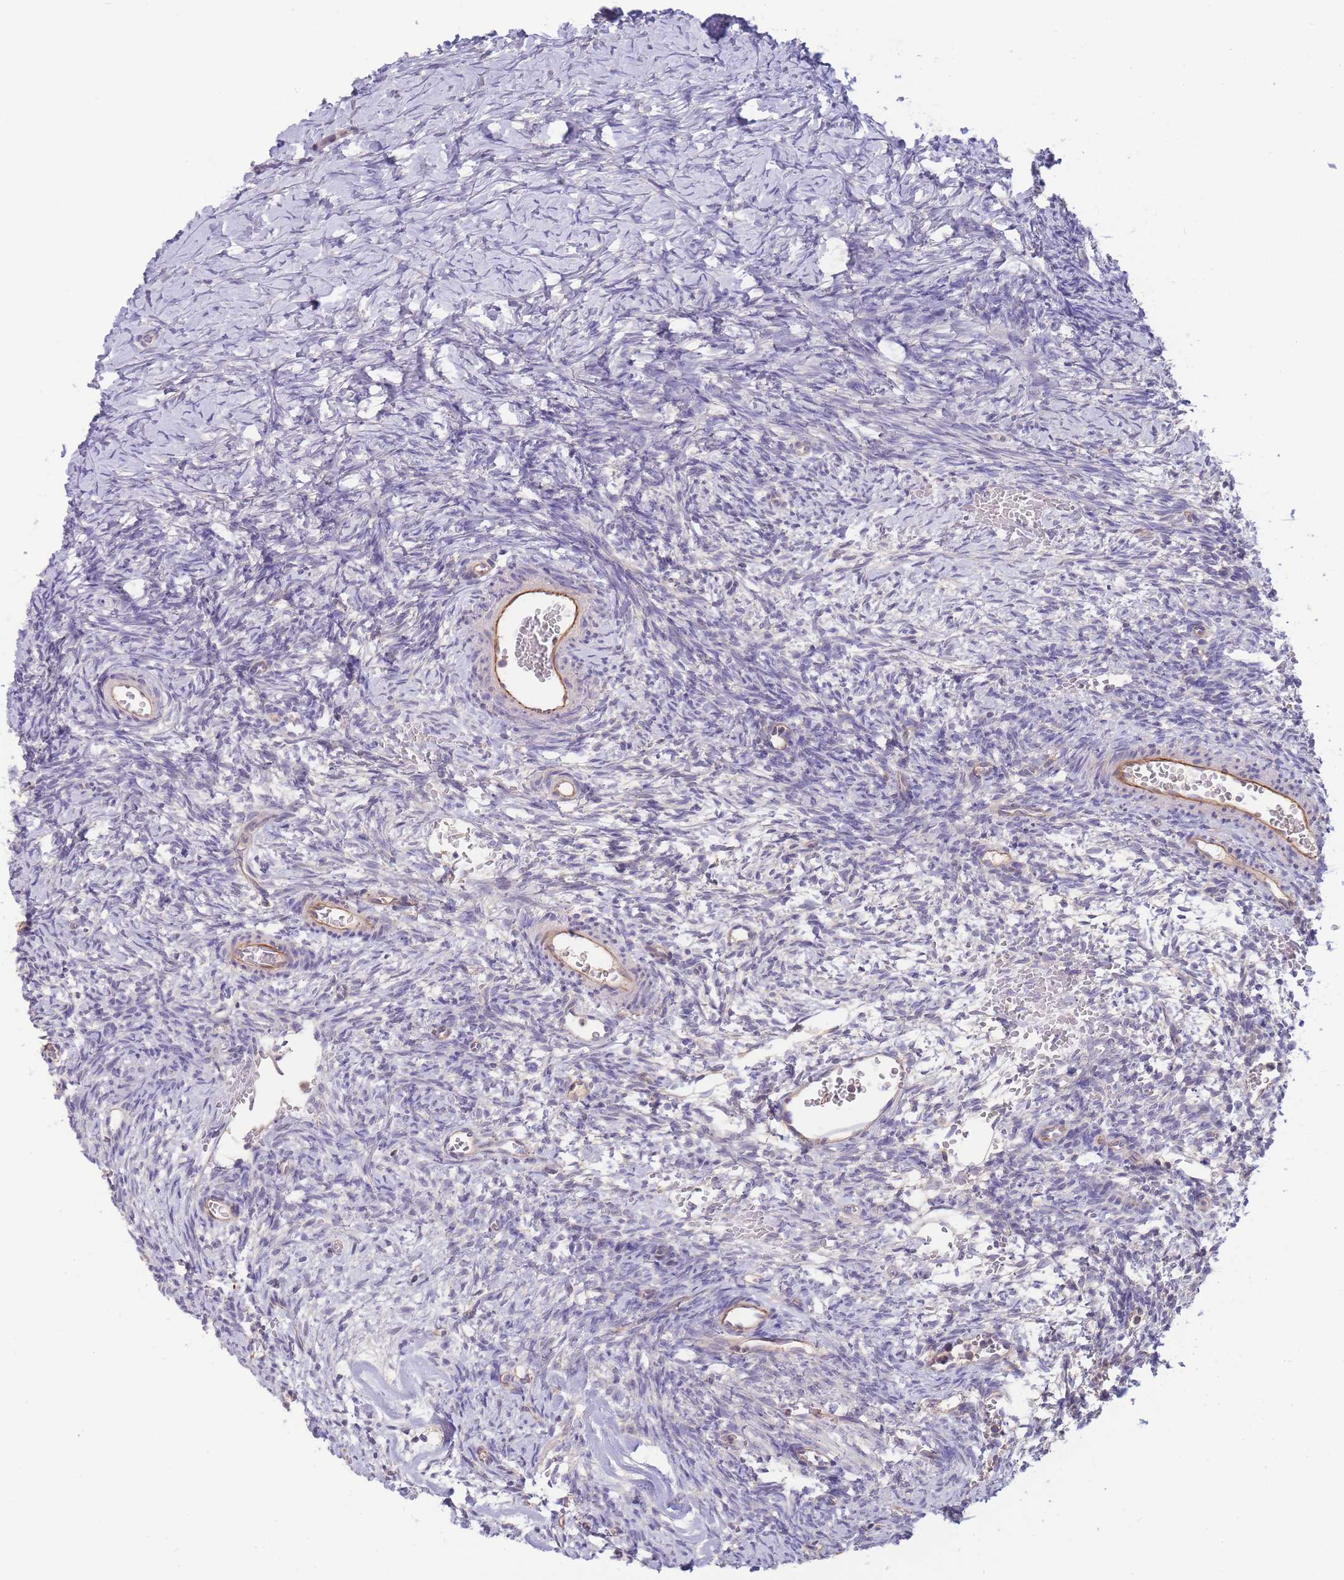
{"staining": {"intensity": "weak", "quantity": ">75%", "location": "cytoplasmic/membranous"}, "tissue": "ovary", "cell_type": "Follicle cells", "image_type": "normal", "snomed": [{"axis": "morphology", "description": "Normal tissue, NOS"}, {"axis": "topography", "description": "Ovary"}], "caption": "The immunohistochemical stain shows weak cytoplasmic/membranous staining in follicle cells of unremarkable ovary. (DAB (3,3'-diaminobenzidine) IHC with brightfield microscopy, high magnification).", "gene": "NDUFAF5", "patient": {"sex": "female", "age": 39}}